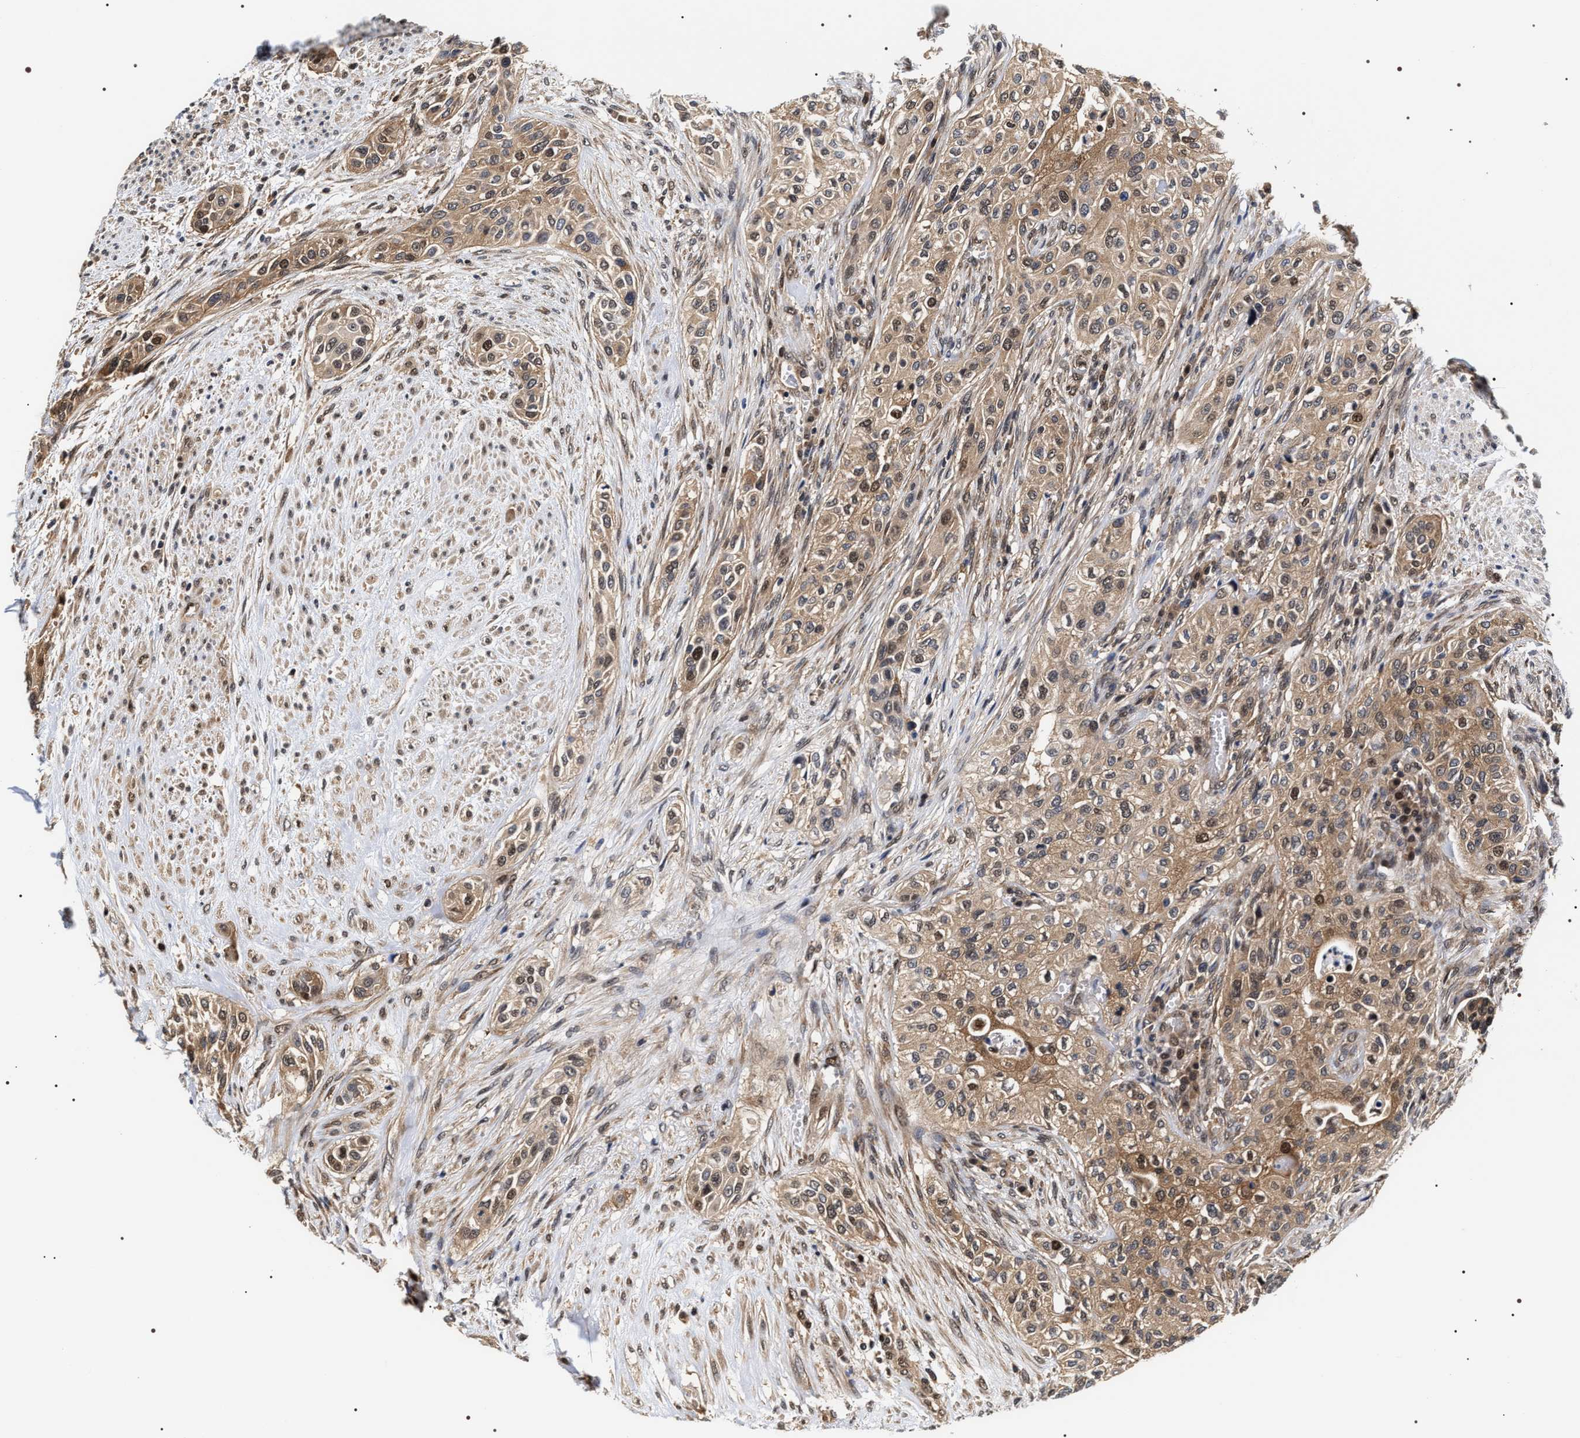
{"staining": {"intensity": "weak", "quantity": ">75%", "location": "cytoplasmic/membranous"}, "tissue": "urothelial cancer", "cell_type": "Tumor cells", "image_type": "cancer", "snomed": [{"axis": "morphology", "description": "Urothelial carcinoma, High grade"}, {"axis": "topography", "description": "Urinary bladder"}], "caption": "High-grade urothelial carcinoma tissue demonstrates weak cytoplasmic/membranous expression in approximately >75% of tumor cells, visualized by immunohistochemistry.", "gene": "BAG6", "patient": {"sex": "male", "age": 74}}